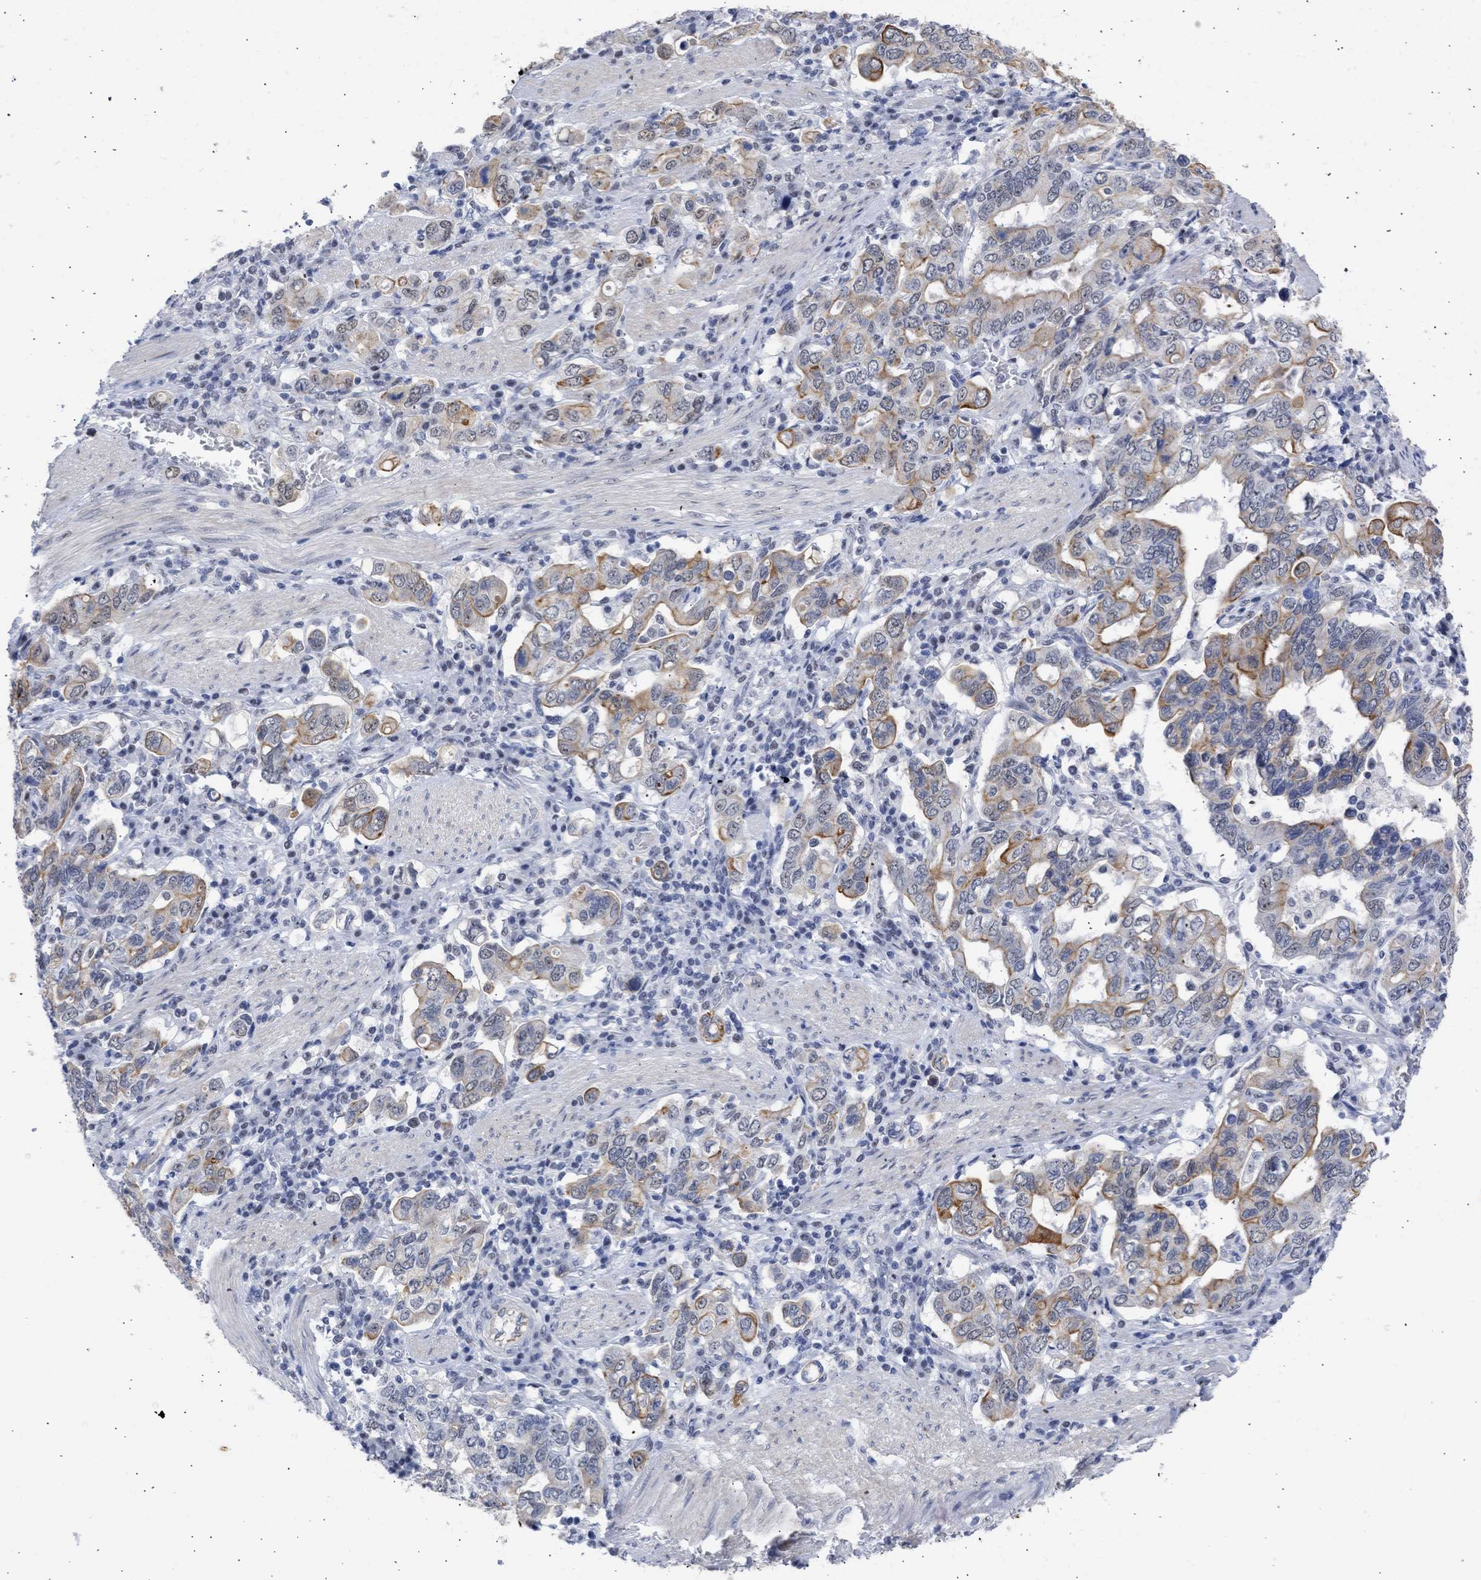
{"staining": {"intensity": "moderate", "quantity": ">75%", "location": "cytoplasmic/membranous"}, "tissue": "stomach cancer", "cell_type": "Tumor cells", "image_type": "cancer", "snomed": [{"axis": "morphology", "description": "Adenocarcinoma, NOS"}, {"axis": "topography", "description": "Stomach, upper"}], "caption": "Immunohistochemical staining of stomach adenocarcinoma exhibits medium levels of moderate cytoplasmic/membranous protein positivity in about >75% of tumor cells.", "gene": "DDX41", "patient": {"sex": "male", "age": 62}}